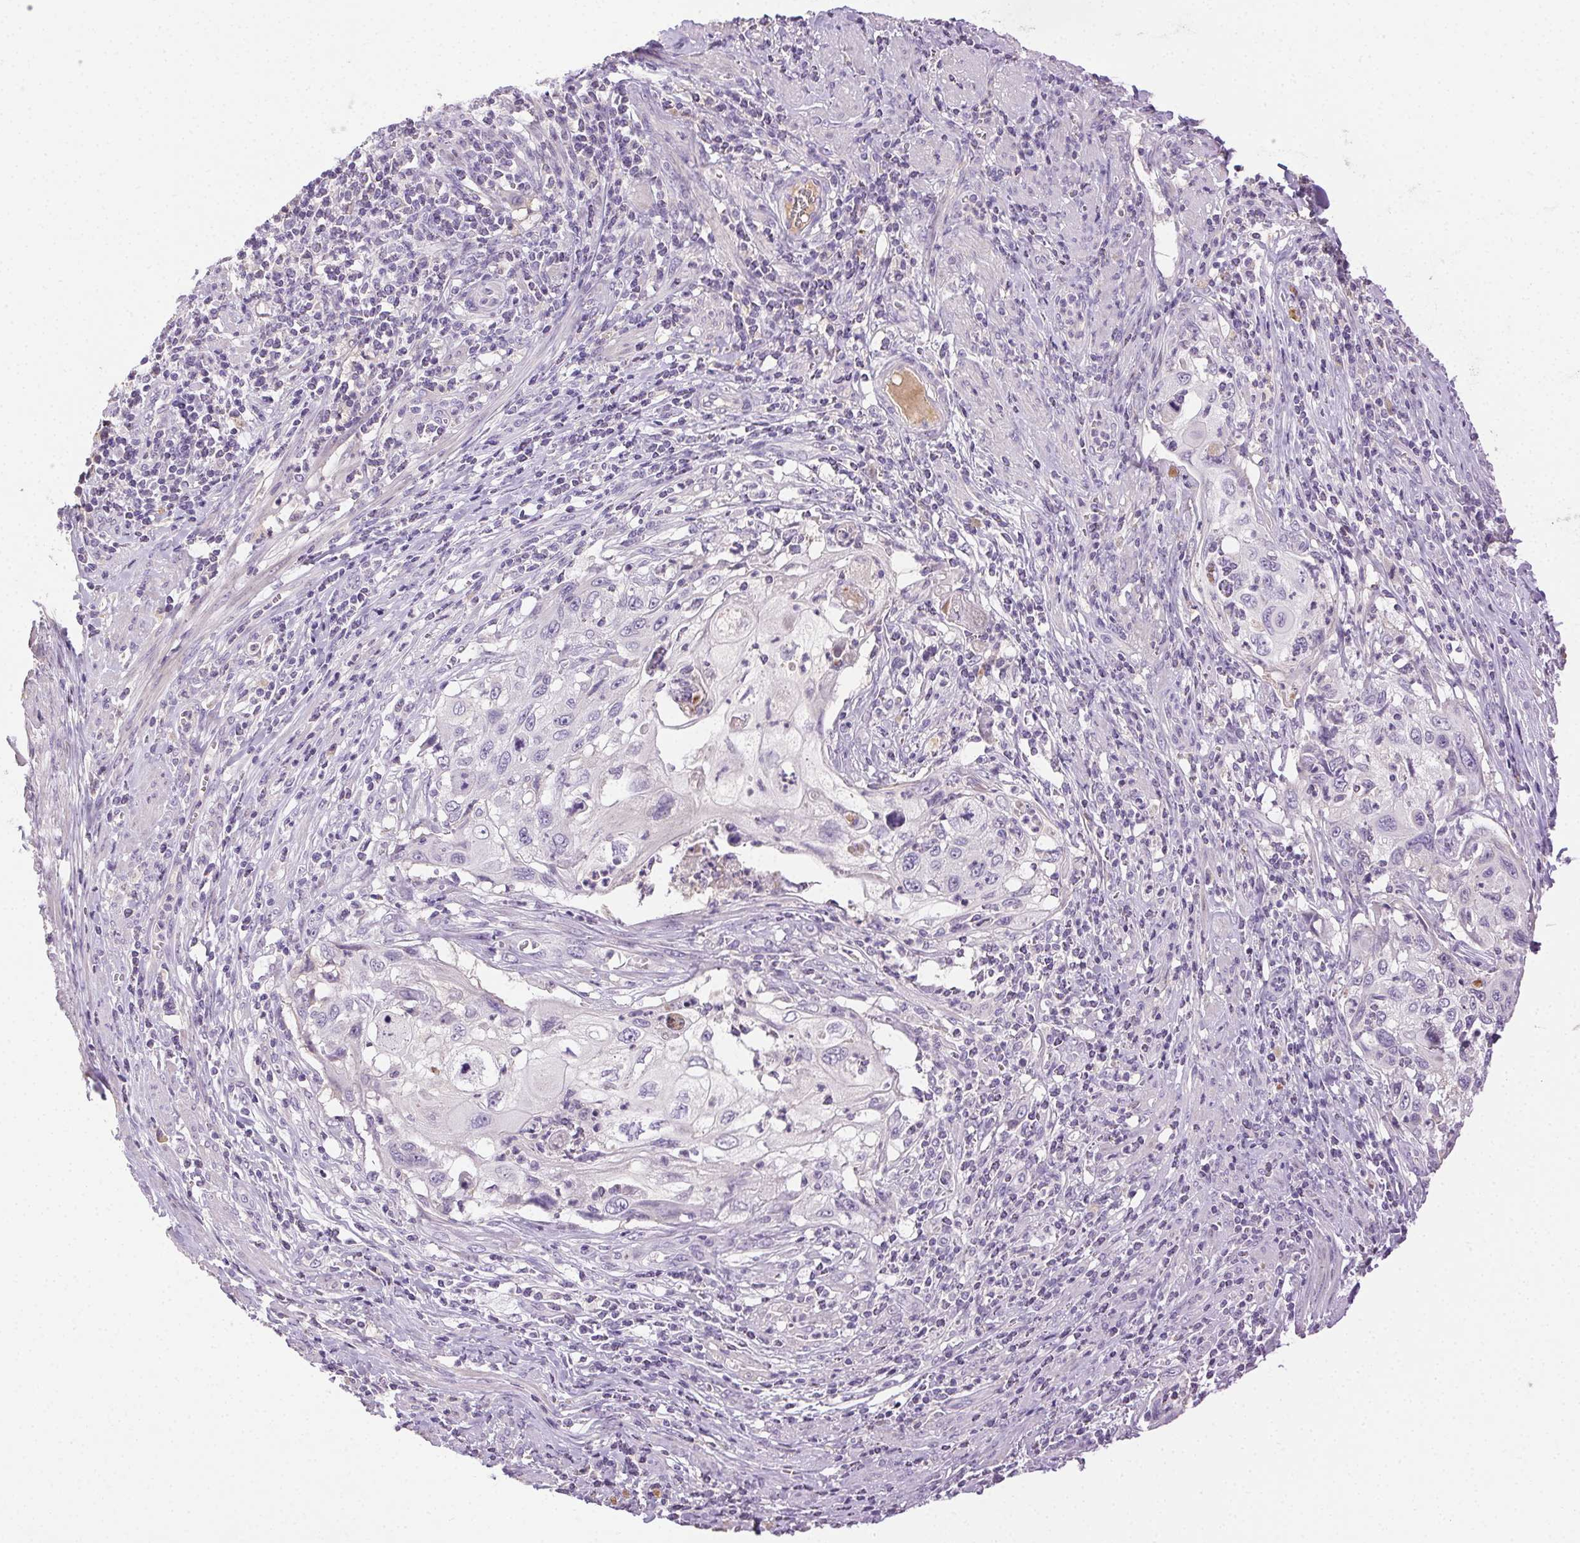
{"staining": {"intensity": "negative", "quantity": "none", "location": "none"}, "tissue": "cervical cancer", "cell_type": "Tumor cells", "image_type": "cancer", "snomed": [{"axis": "morphology", "description": "Squamous cell carcinoma, NOS"}, {"axis": "topography", "description": "Cervix"}], "caption": "This is a histopathology image of IHC staining of cervical squamous cell carcinoma, which shows no staining in tumor cells.", "gene": "BPIFB2", "patient": {"sex": "female", "age": 70}}